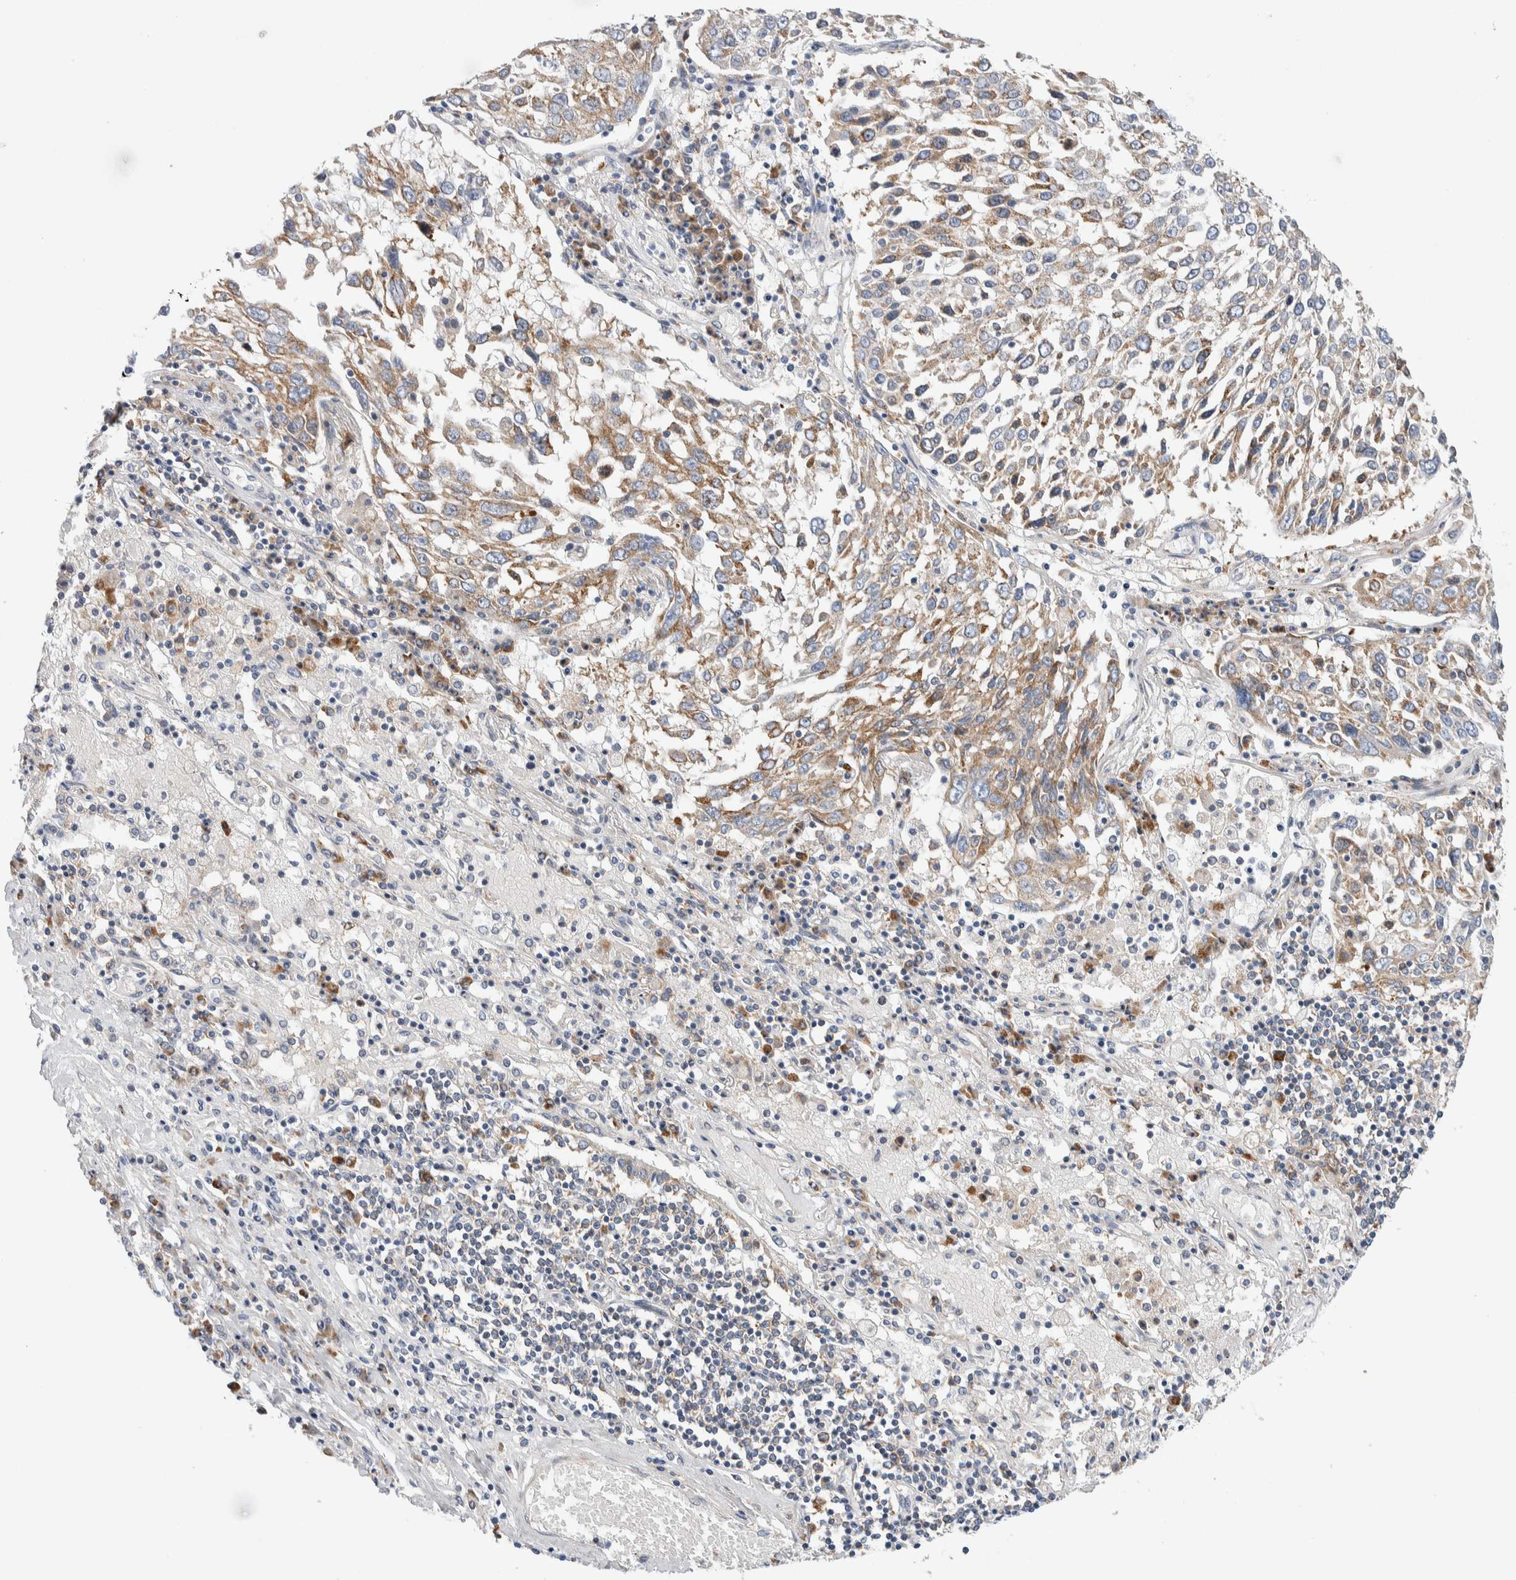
{"staining": {"intensity": "moderate", "quantity": ">75%", "location": "cytoplasmic/membranous"}, "tissue": "lung cancer", "cell_type": "Tumor cells", "image_type": "cancer", "snomed": [{"axis": "morphology", "description": "Squamous cell carcinoma, NOS"}, {"axis": "topography", "description": "Lung"}], "caption": "Immunohistochemical staining of lung cancer displays medium levels of moderate cytoplasmic/membranous staining in about >75% of tumor cells. The staining was performed using DAB (3,3'-diaminobenzidine), with brown indicating positive protein expression. Nuclei are stained blue with hematoxylin.", "gene": "RACK1", "patient": {"sex": "male", "age": 65}}